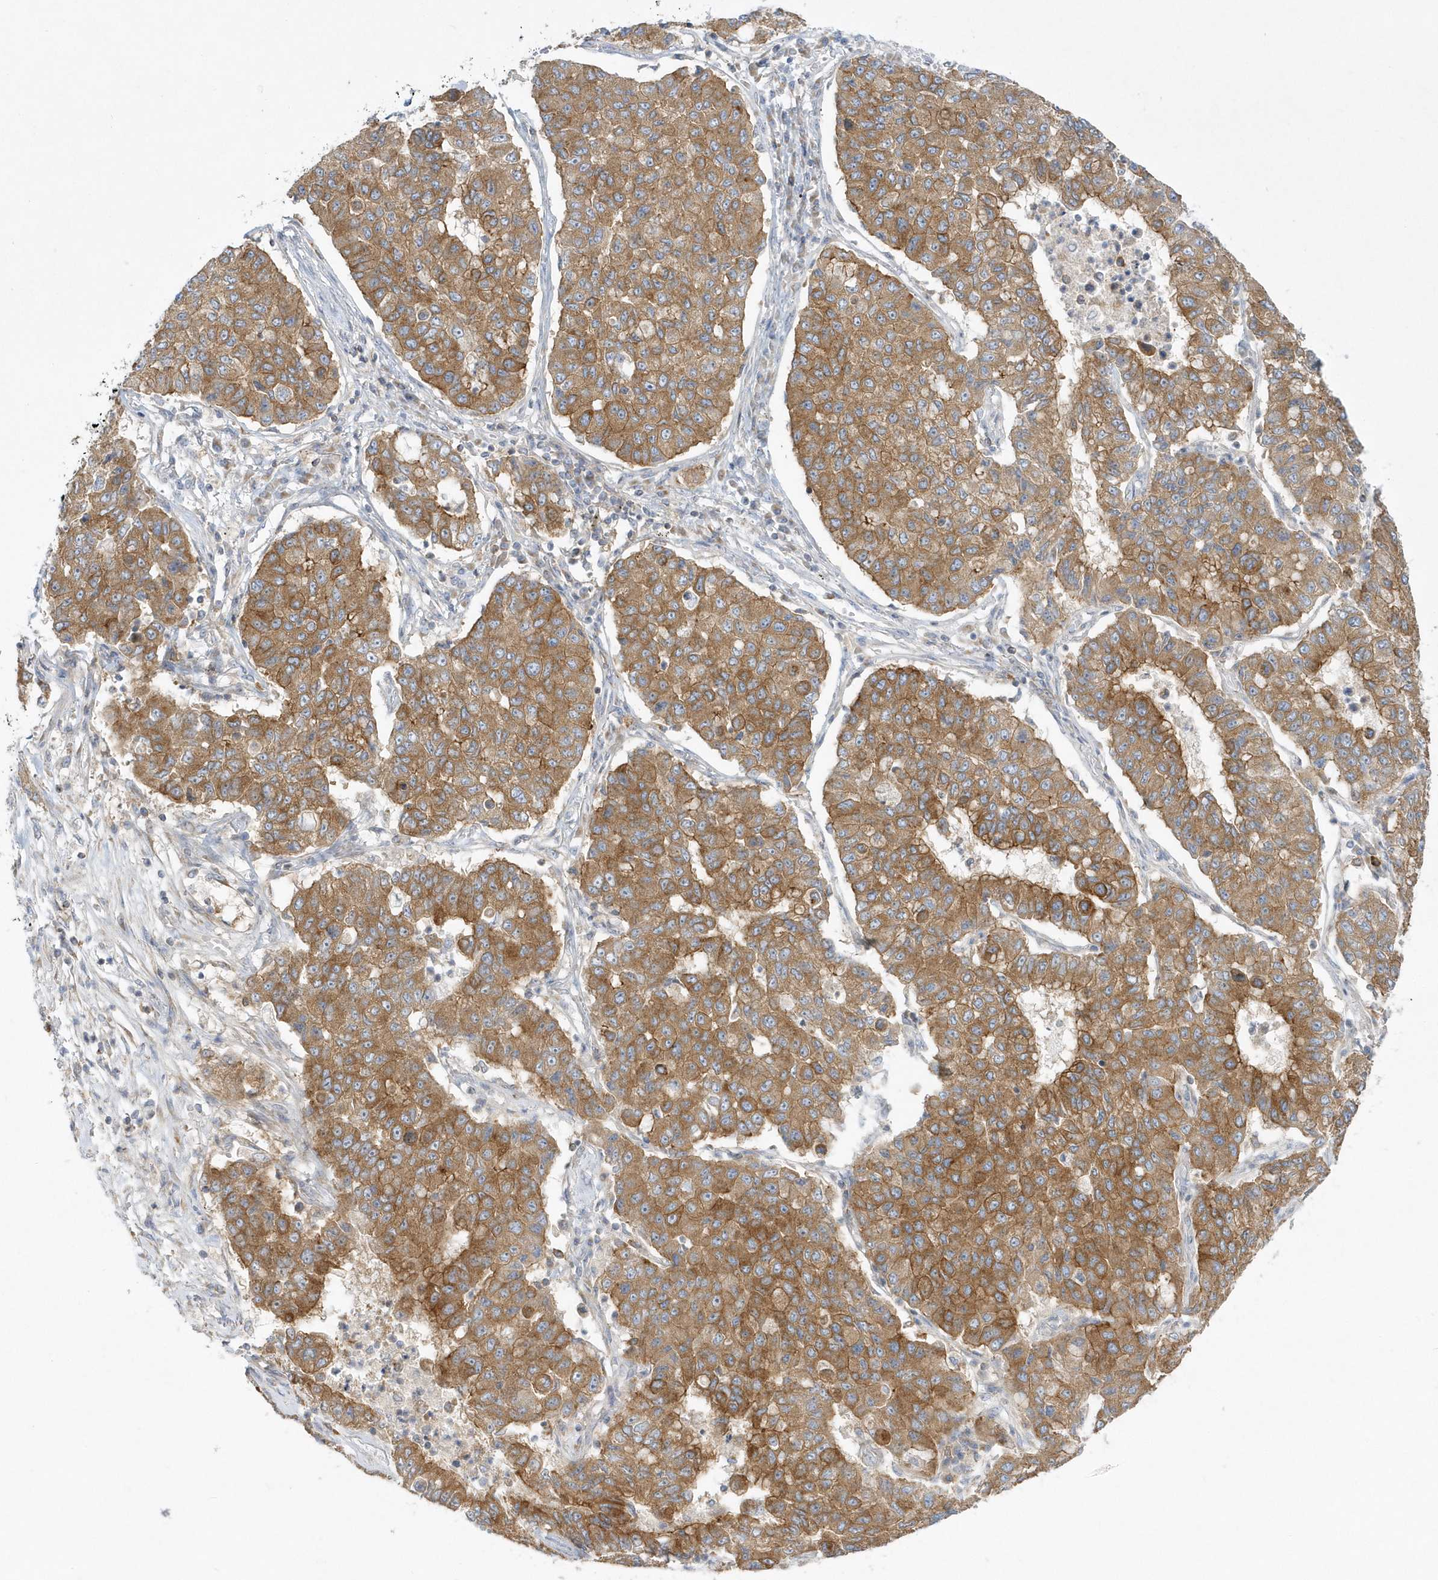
{"staining": {"intensity": "moderate", "quantity": ">75%", "location": "cytoplasmic/membranous"}, "tissue": "lung cancer", "cell_type": "Tumor cells", "image_type": "cancer", "snomed": [{"axis": "morphology", "description": "Squamous cell carcinoma, NOS"}, {"axis": "topography", "description": "Lung"}], "caption": "Lung squamous cell carcinoma tissue shows moderate cytoplasmic/membranous positivity in approximately >75% of tumor cells", "gene": "DNAJC18", "patient": {"sex": "male", "age": 74}}